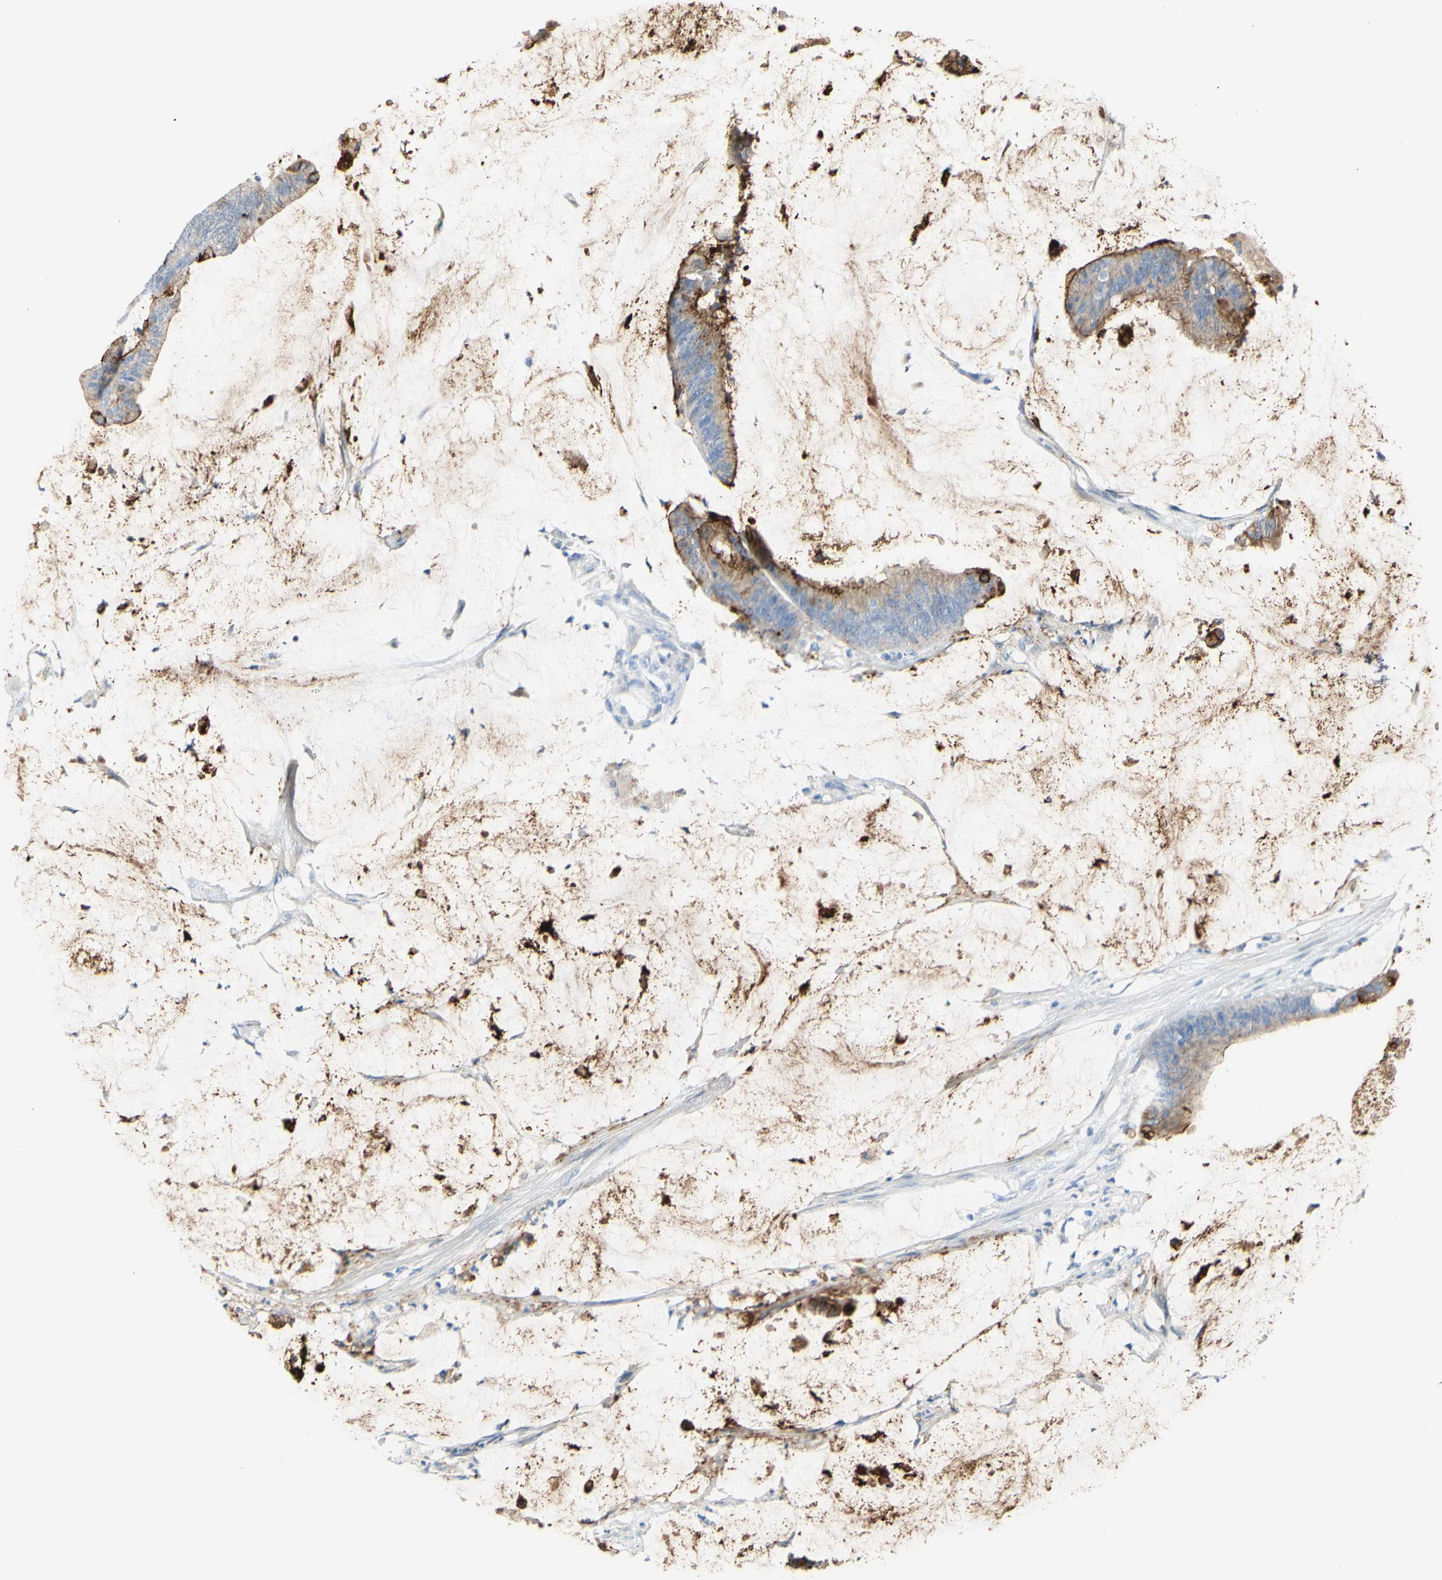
{"staining": {"intensity": "strong", "quantity": "25%-75%", "location": "cytoplasmic/membranous"}, "tissue": "colorectal cancer", "cell_type": "Tumor cells", "image_type": "cancer", "snomed": [{"axis": "morphology", "description": "Adenocarcinoma, NOS"}, {"axis": "topography", "description": "Rectum"}], "caption": "Strong cytoplasmic/membranous positivity for a protein is present in about 25%-75% of tumor cells of colorectal cancer (adenocarcinoma) using IHC.", "gene": "DSC2", "patient": {"sex": "female", "age": 66}}